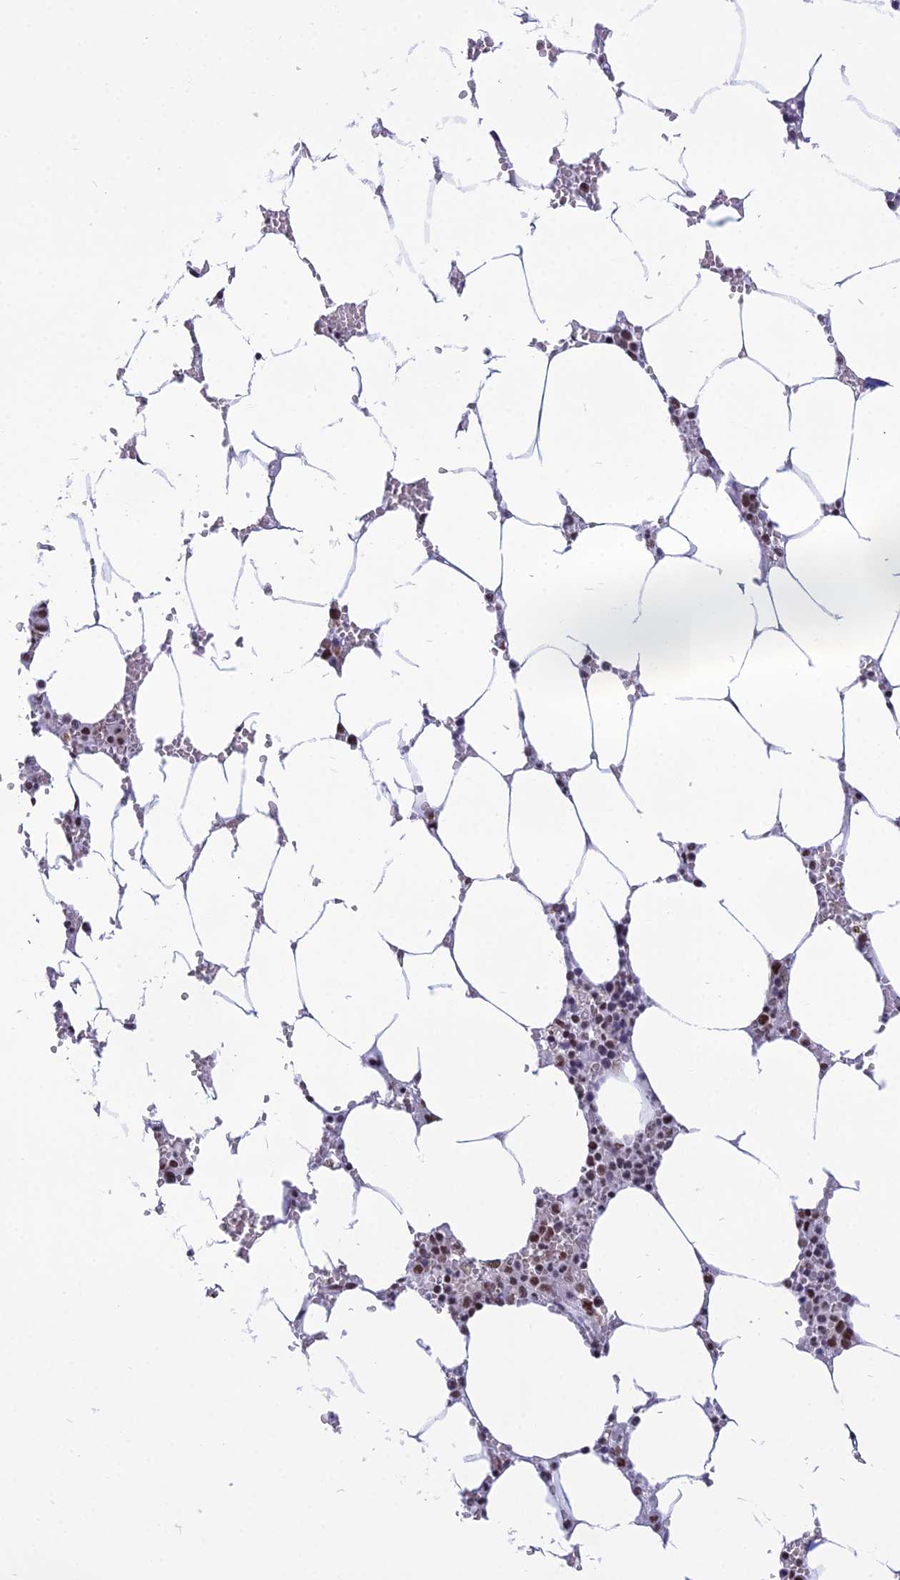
{"staining": {"intensity": "moderate", "quantity": "25%-75%", "location": "nuclear"}, "tissue": "bone marrow", "cell_type": "Hematopoietic cells", "image_type": "normal", "snomed": [{"axis": "morphology", "description": "Normal tissue, NOS"}, {"axis": "topography", "description": "Bone marrow"}], "caption": "Immunohistochemical staining of unremarkable human bone marrow reveals medium levels of moderate nuclear staining in about 25%-75% of hematopoietic cells. (Brightfield microscopy of DAB IHC at high magnification).", "gene": "PRAMEF12", "patient": {"sex": "male", "age": 70}}